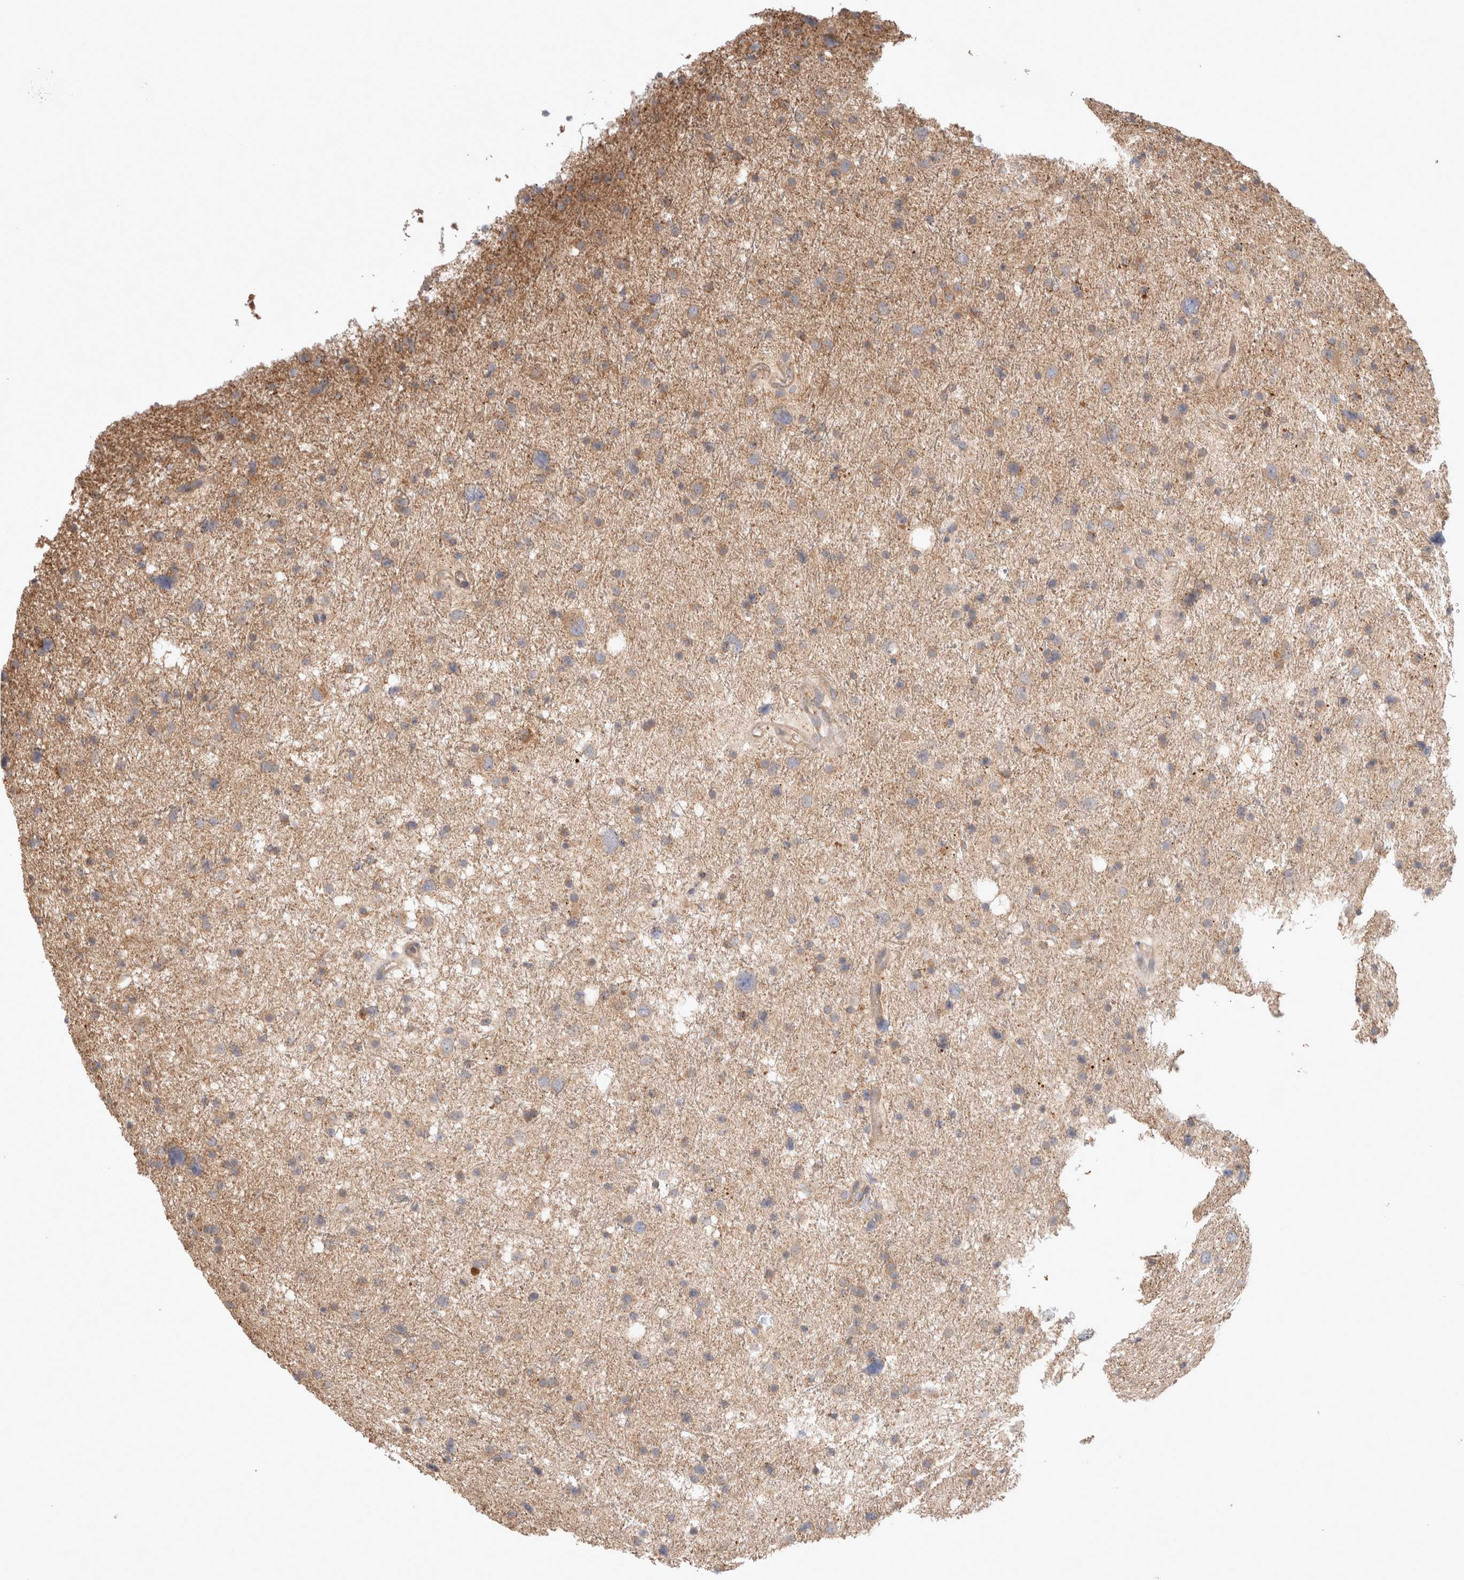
{"staining": {"intensity": "weak", "quantity": ">75%", "location": "cytoplasmic/membranous"}, "tissue": "glioma", "cell_type": "Tumor cells", "image_type": "cancer", "snomed": [{"axis": "morphology", "description": "Glioma, malignant, Low grade"}, {"axis": "topography", "description": "Brain"}], "caption": "Protein staining of malignant glioma (low-grade) tissue displays weak cytoplasmic/membranous staining in approximately >75% of tumor cells. Using DAB (3,3'-diaminobenzidine) (brown) and hematoxylin (blue) stains, captured at high magnification using brightfield microscopy.", "gene": "HROB", "patient": {"sex": "female", "age": 37}}